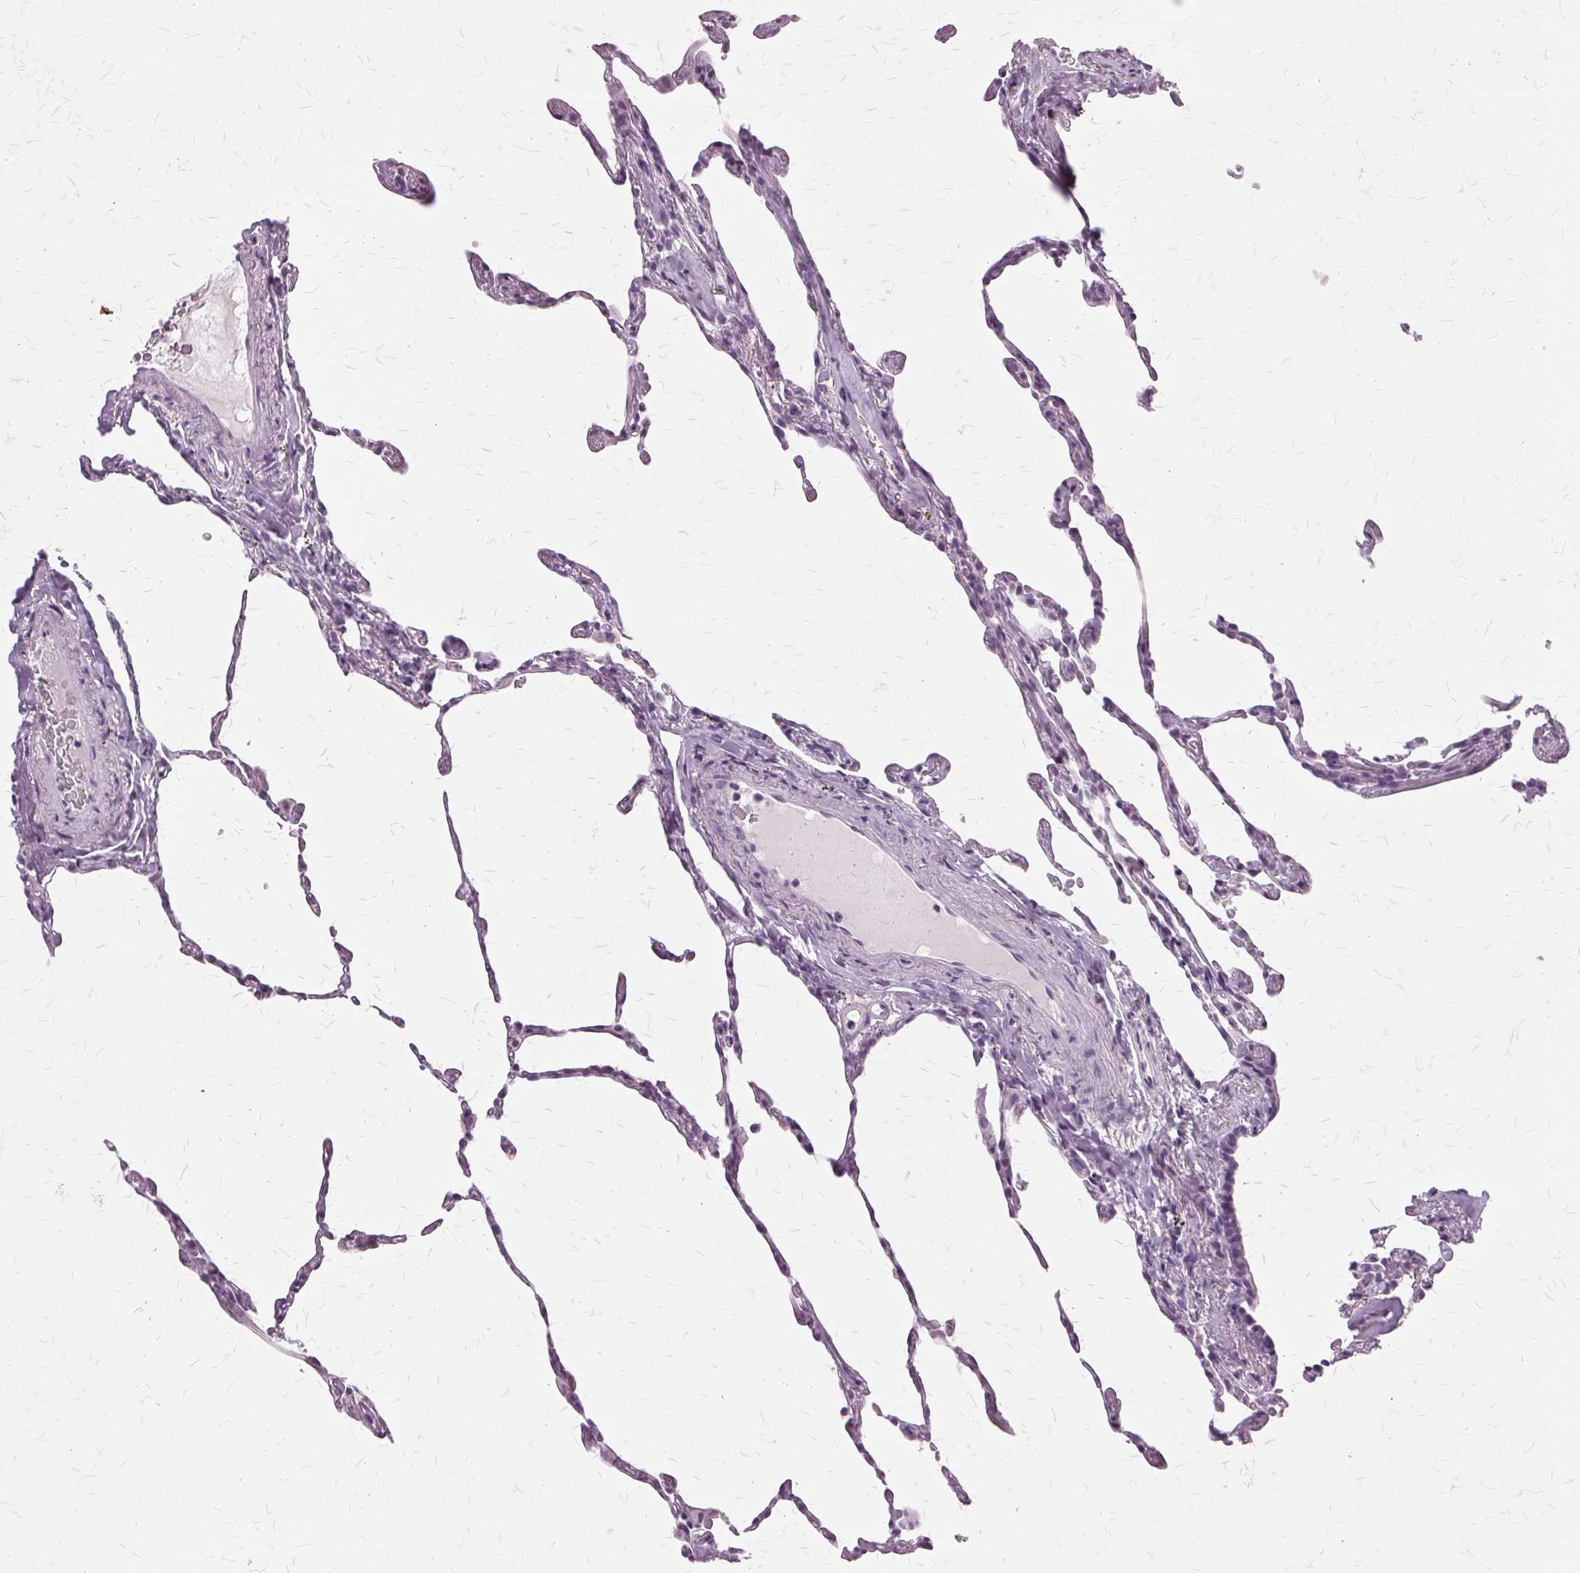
{"staining": {"intensity": "negative", "quantity": "none", "location": "none"}, "tissue": "lung", "cell_type": "Alveolar cells", "image_type": "normal", "snomed": [{"axis": "morphology", "description": "Normal tissue, NOS"}, {"axis": "topography", "description": "Lung"}], "caption": "Human lung stained for a protein using IHC displays no positivity in alveolar cells.", "gene": "SLC45A3", "patient": {"sex": "female", "age": 57}}